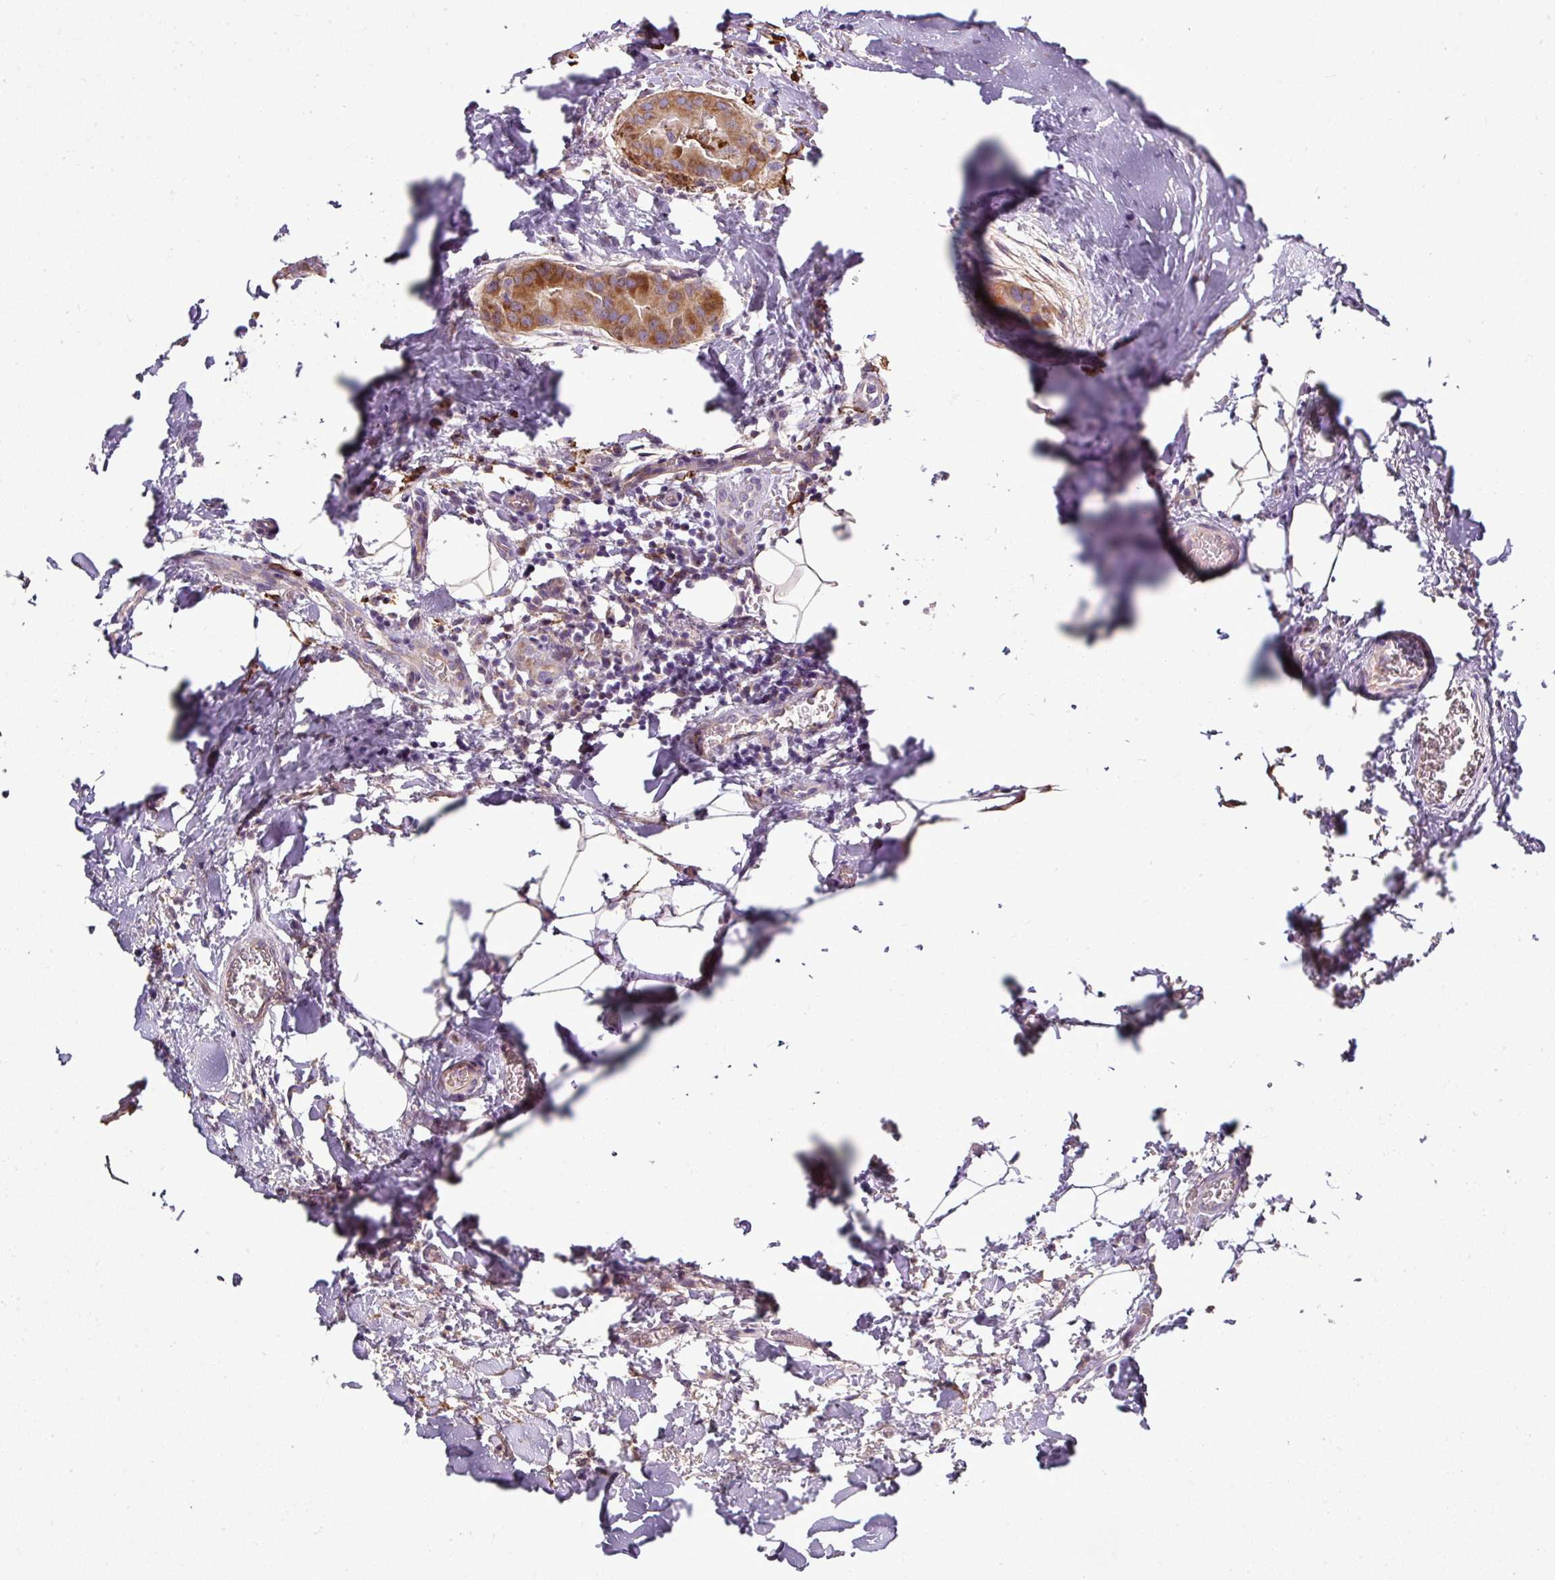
{"staining": {"intensity": "moderate", "quantity": ">75%", "location": "cytoplasmic/membranous"}, "tissue": "thyroid cancer", "cell_type": "Tumor cells", "image_type": "cancer", "snomed": [{"axis": "morphology", "description": "Papillary adenocarcinoma, NOS"}, {"axis": "topography", "description": "Thyroid gland"}], "caption": "Protein positivity by immunohistochemistry (IHC) shows moderate cytoplasmic/membranous positivity in approximately >75% of tumor cells in papillary adenocarcinoma (thyroid).", "gene": "GAN", "patient": {"sex": "male", "age": 33}}